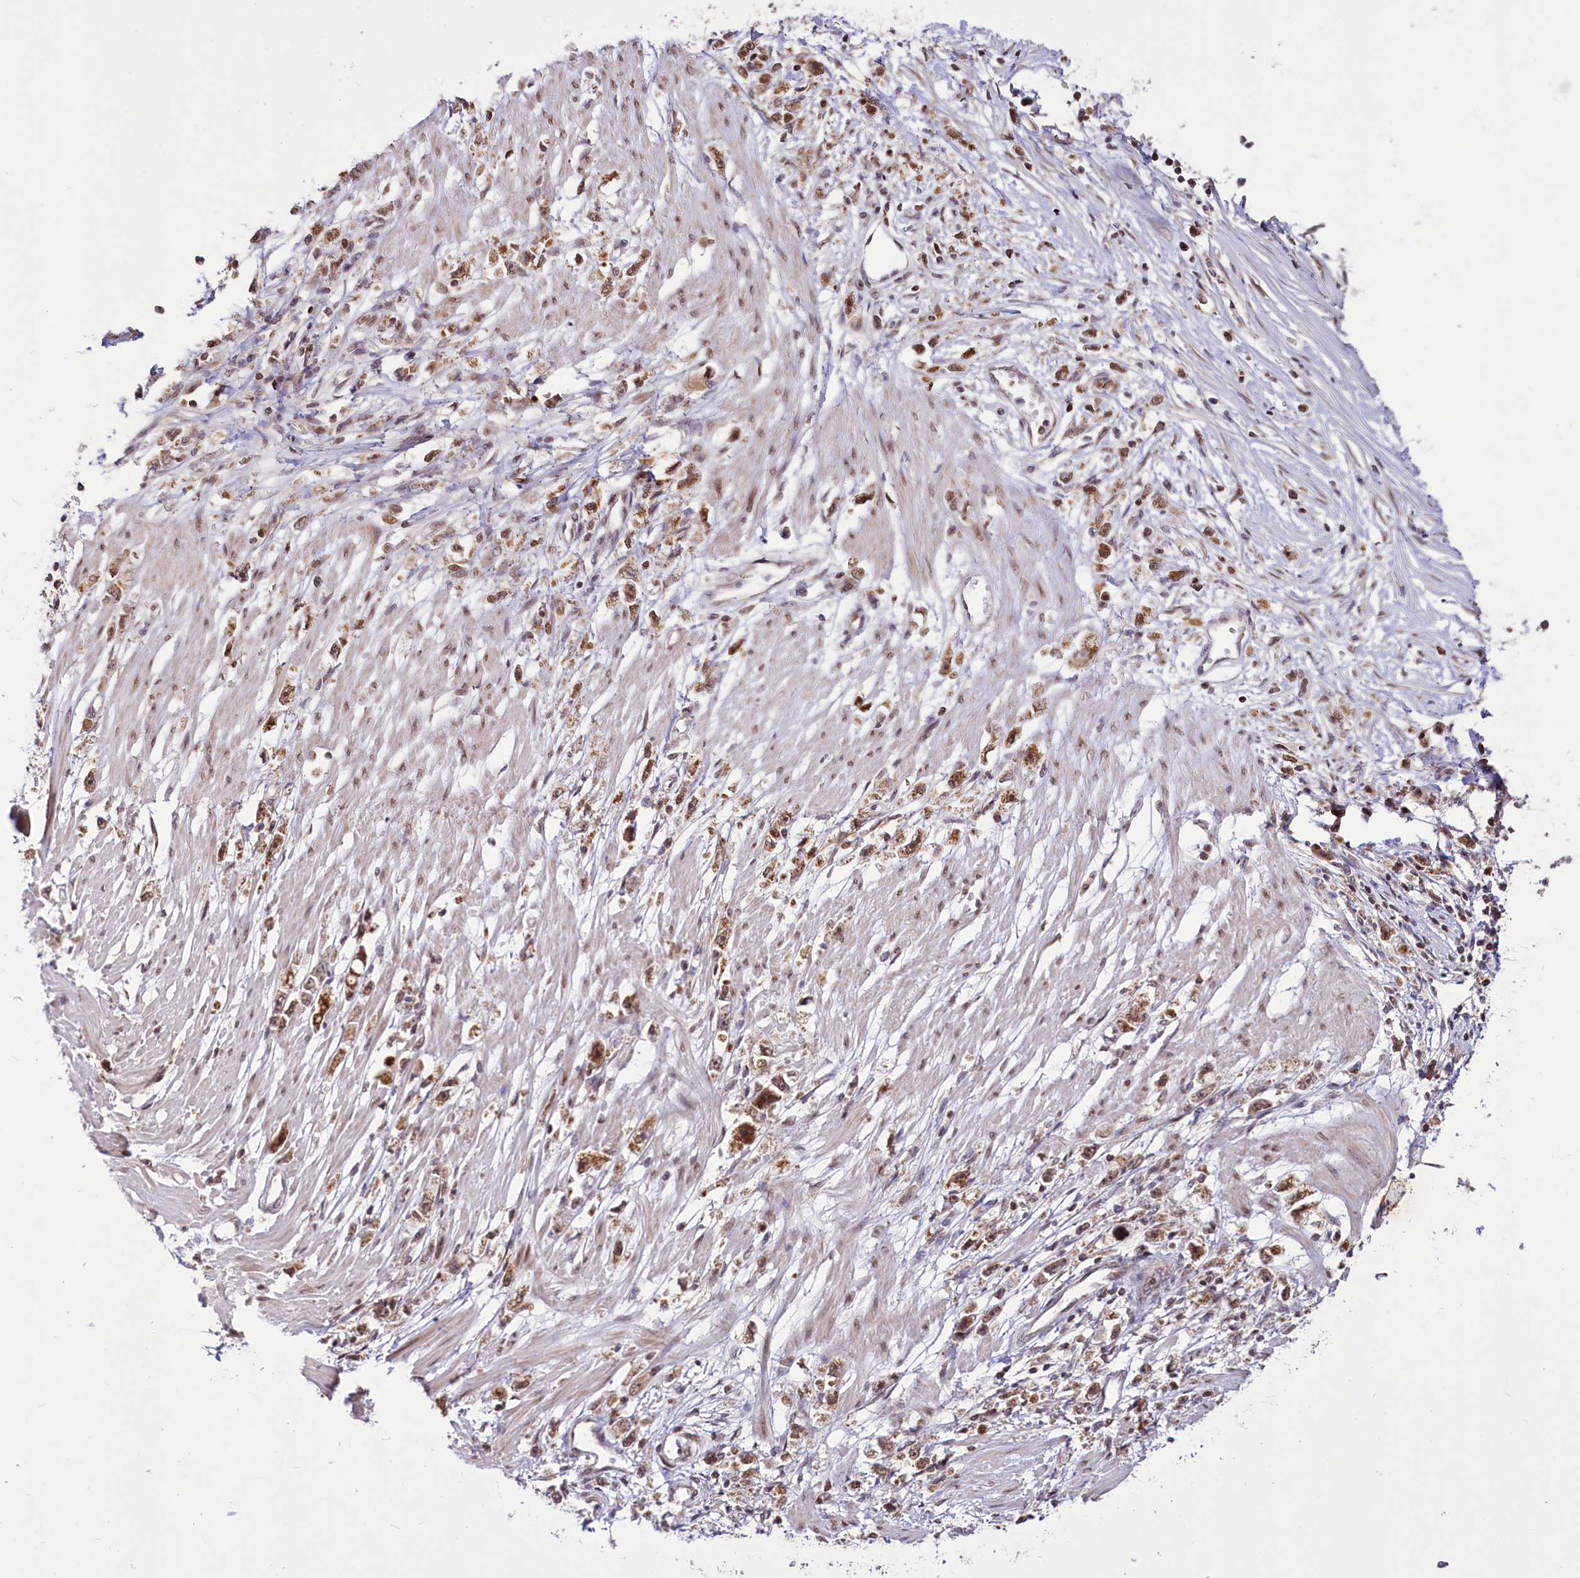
{"staining": {"intensity": "moderate", "quantity": ">75%", "location": "cytoplasmic/membranous,nuclear"}, "tissue": "stomach cancer", "cell_type": "Tumor cells", "image_type": "cancer", "snomed": [{"axis": "morphology", "description": "Adenocarcinoma, NOS"}, {"axis": "topography", "description": "Stomach"}], "caption": "Immunohistochemistry (IHC) image of neoplastic tissue: adenocarcinoma (stomach) stained using immunohistochemistry (IHC) displays medium levels of moderate protein expression localized specifically in the cytoplasmic/membranous and nuclear of tumor cells, appearing as a cytoplasmic/membranous and nuclear brown color.", "gene": "PHC3", "patient": {"sex": "female", "age": 59}}